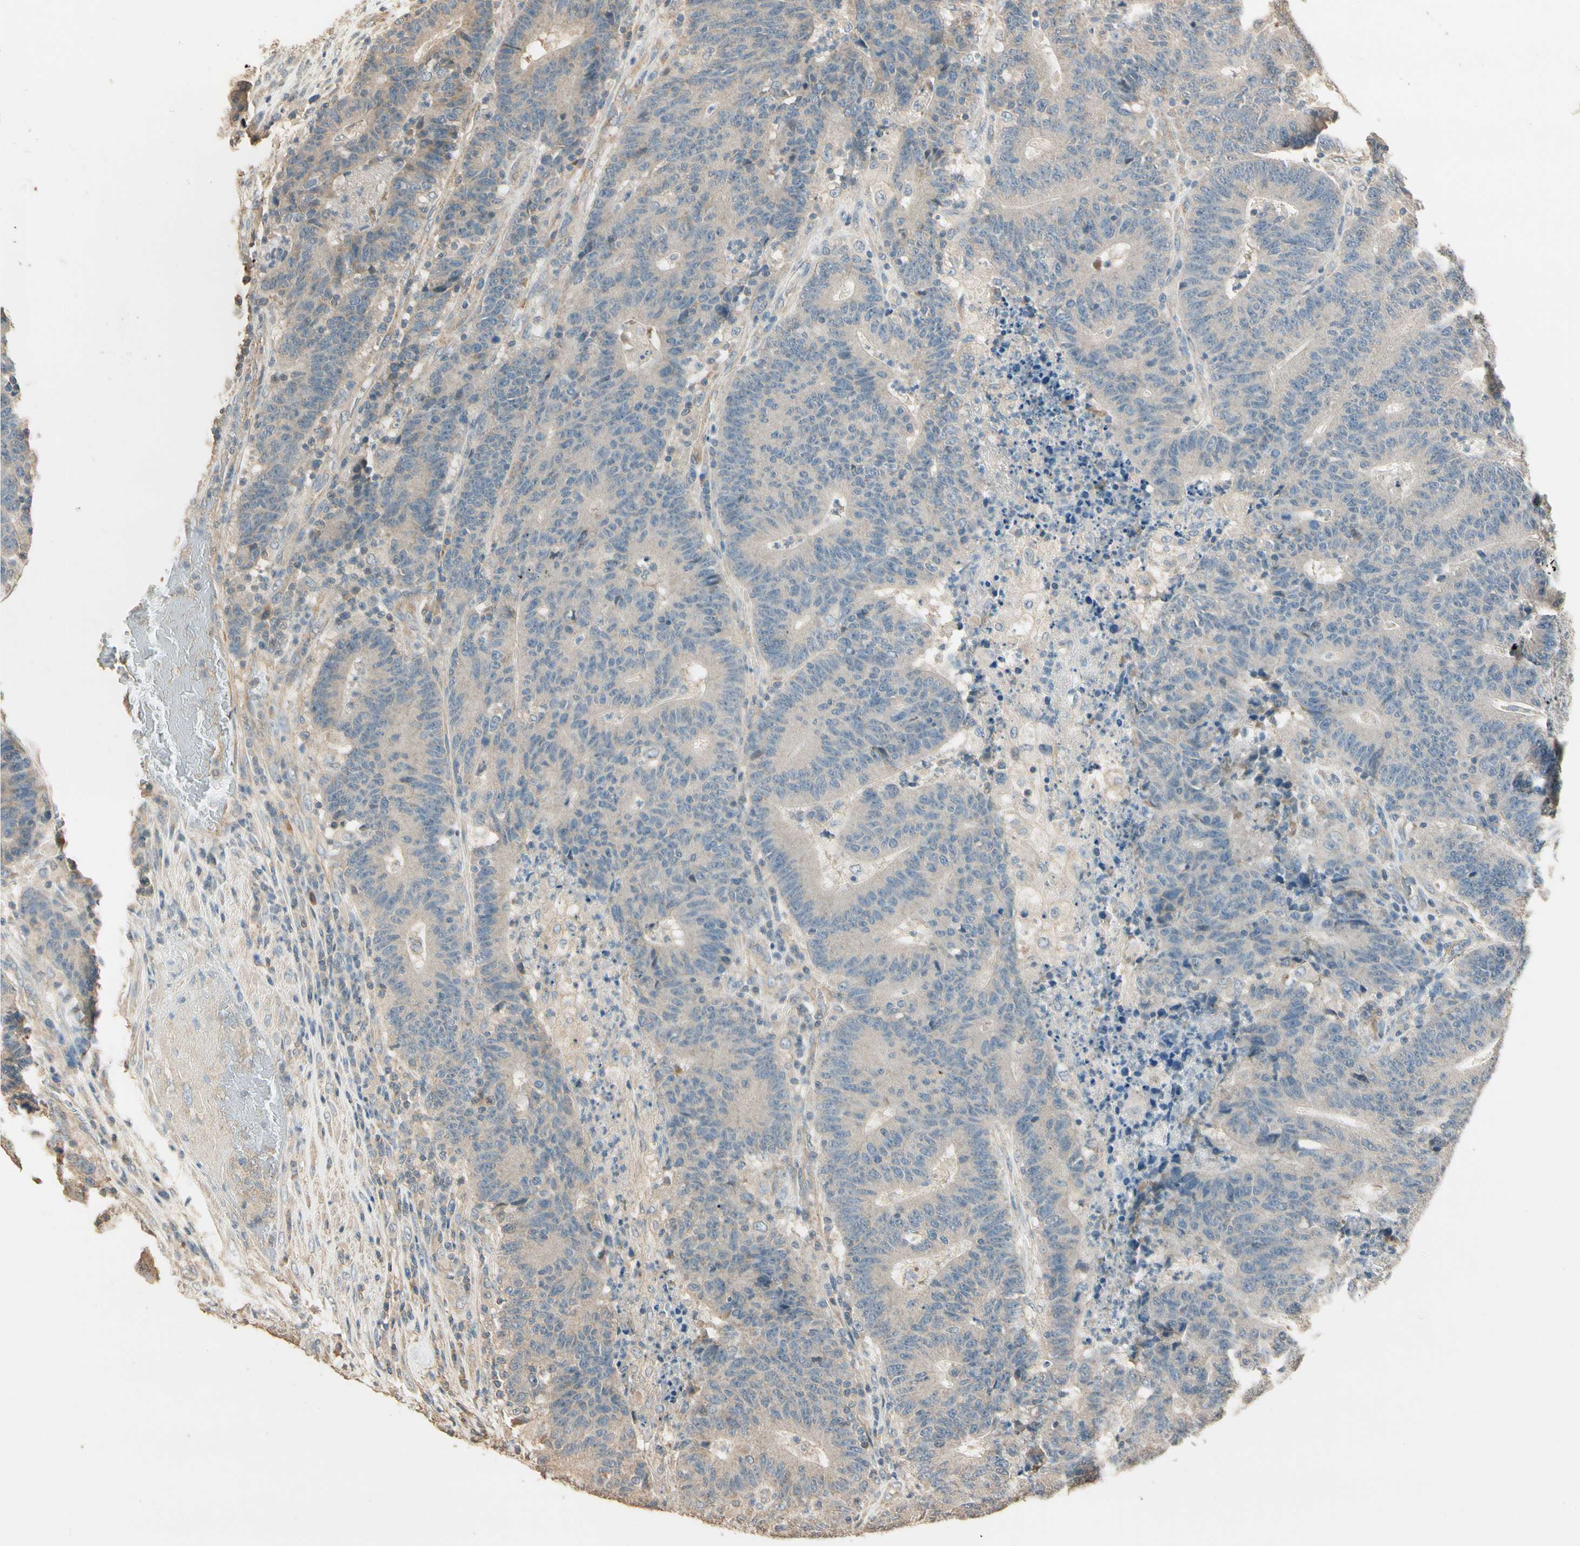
{"staining": {"intensity": "weak", "quantity": ">75%", "location": "cytoplasmic/membranous"}, "tissue": "colorectal cancer", "cell_type": "Tumor cells", "image_type": "cancer", "snomed": [{"axis": "morphology", "description": "Normal tissue, NOS"}, {"axis": "morphology", "description": "Adenocarcinoma, NOS"}, {"axis": "topography", "description": "Colon"}], "caption": "Immunohistochemical staining of human colorectal cancer (adenocarcinoma) demonstrates low levels of weak cytoplasmic/membranous expression in about >75% of tumor cells. The protein of interest is stained brown, and the nuclei are stained in blue (DAB IHC with brightfield microscopy, high magnification).", "gene": "CDH6", "patient": {"sex": "female", "age": 75}}